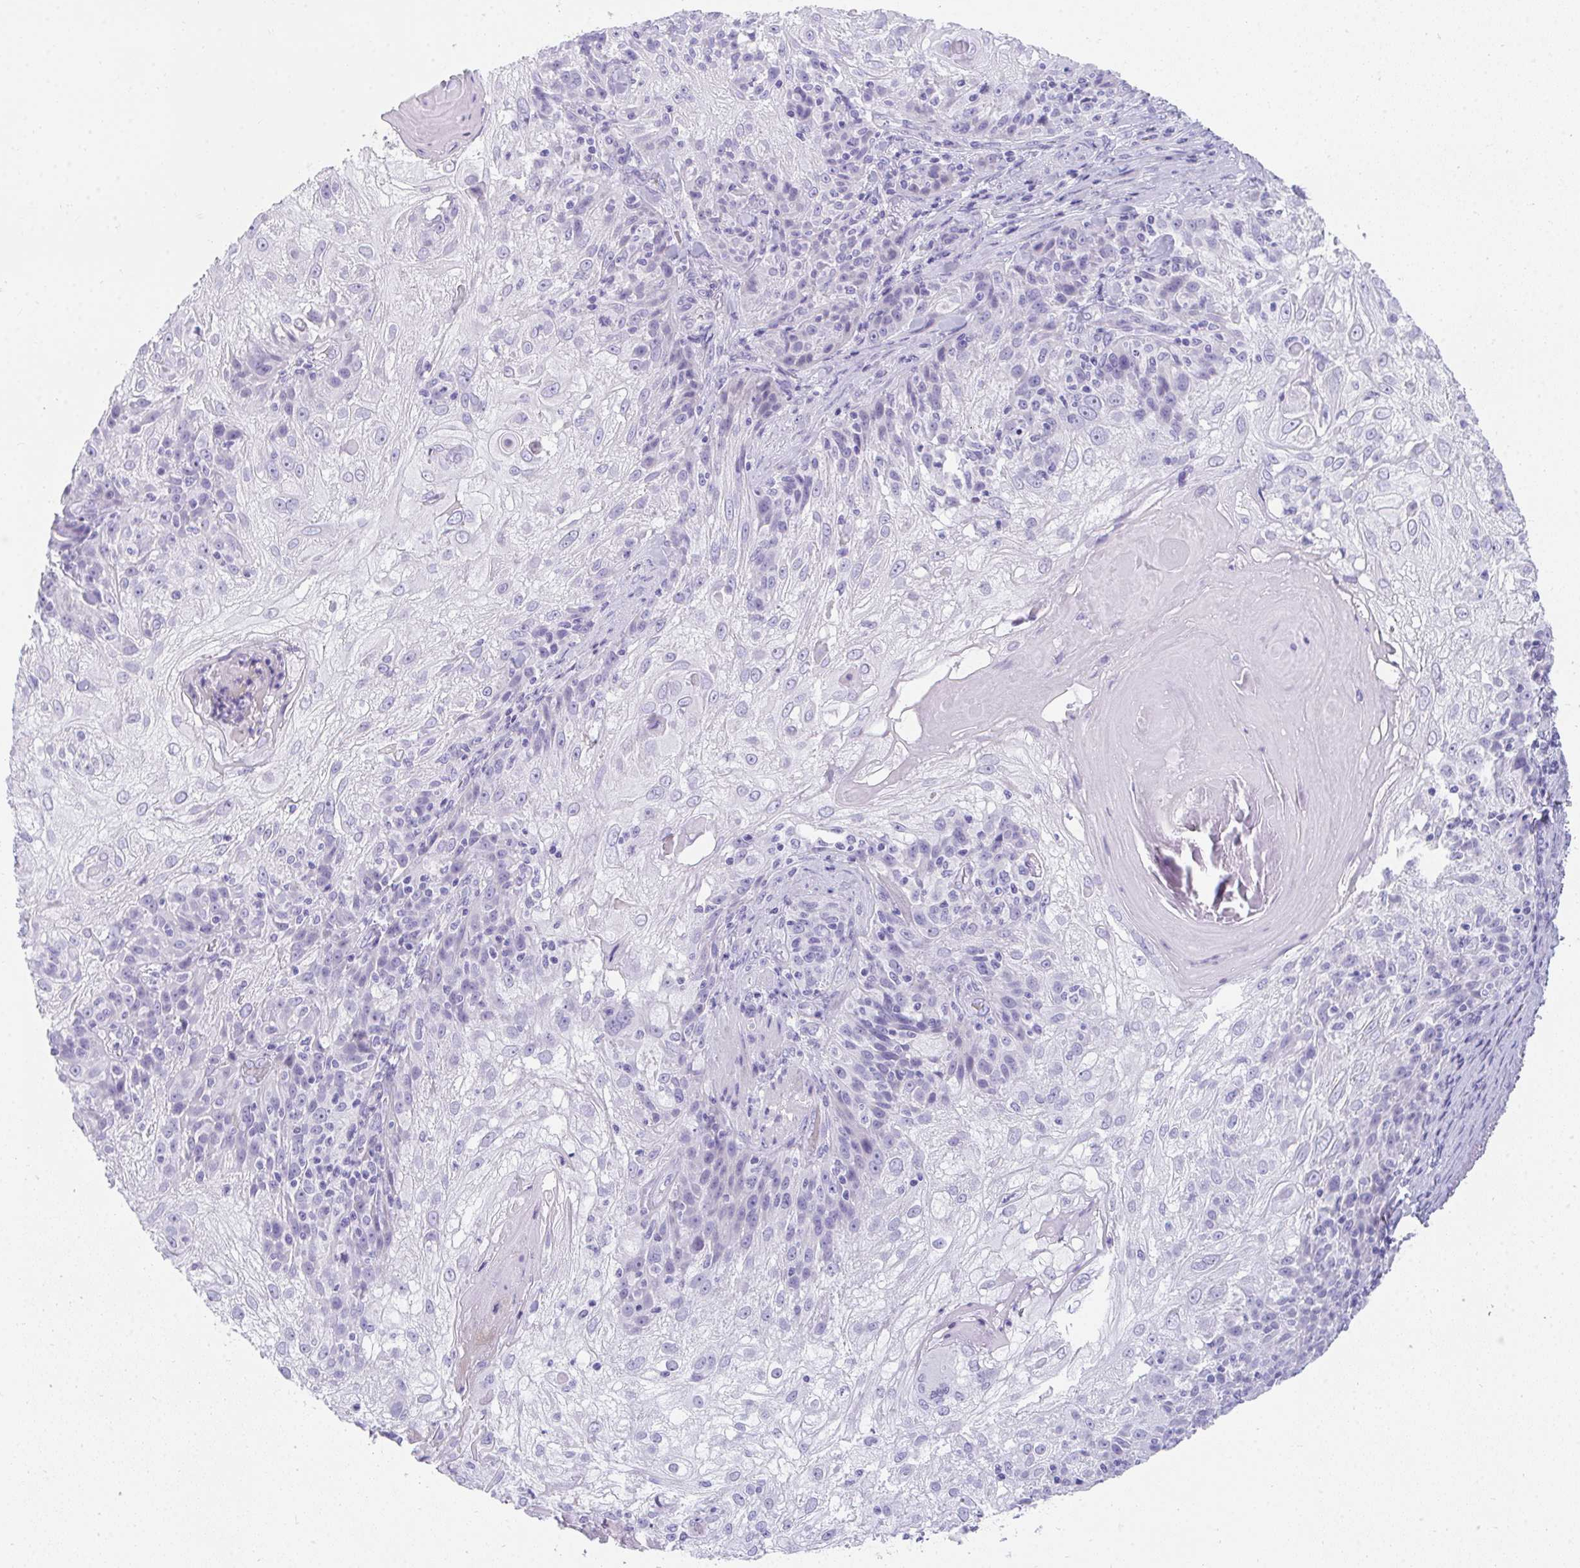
{"staining": {"intensity": "negative", "quantity": "none", "location": "none"}, "tissue": "skin cancer", "cell_type": "Tumor cells", "image_type": "cancer", "snomed": [{"axis": "morphology", "description": "Normal tissue, NOS"}, {"axis": "morphology", "description": "Squamous cell carcinoma, NOS"}, {"axis": "topography", "description": "Skin"}], "caption": "Tumor cells show no significant protein staining in skin cancer.", "gene": "TTC30B", "patient": {"sex": "female", "age": 83}}